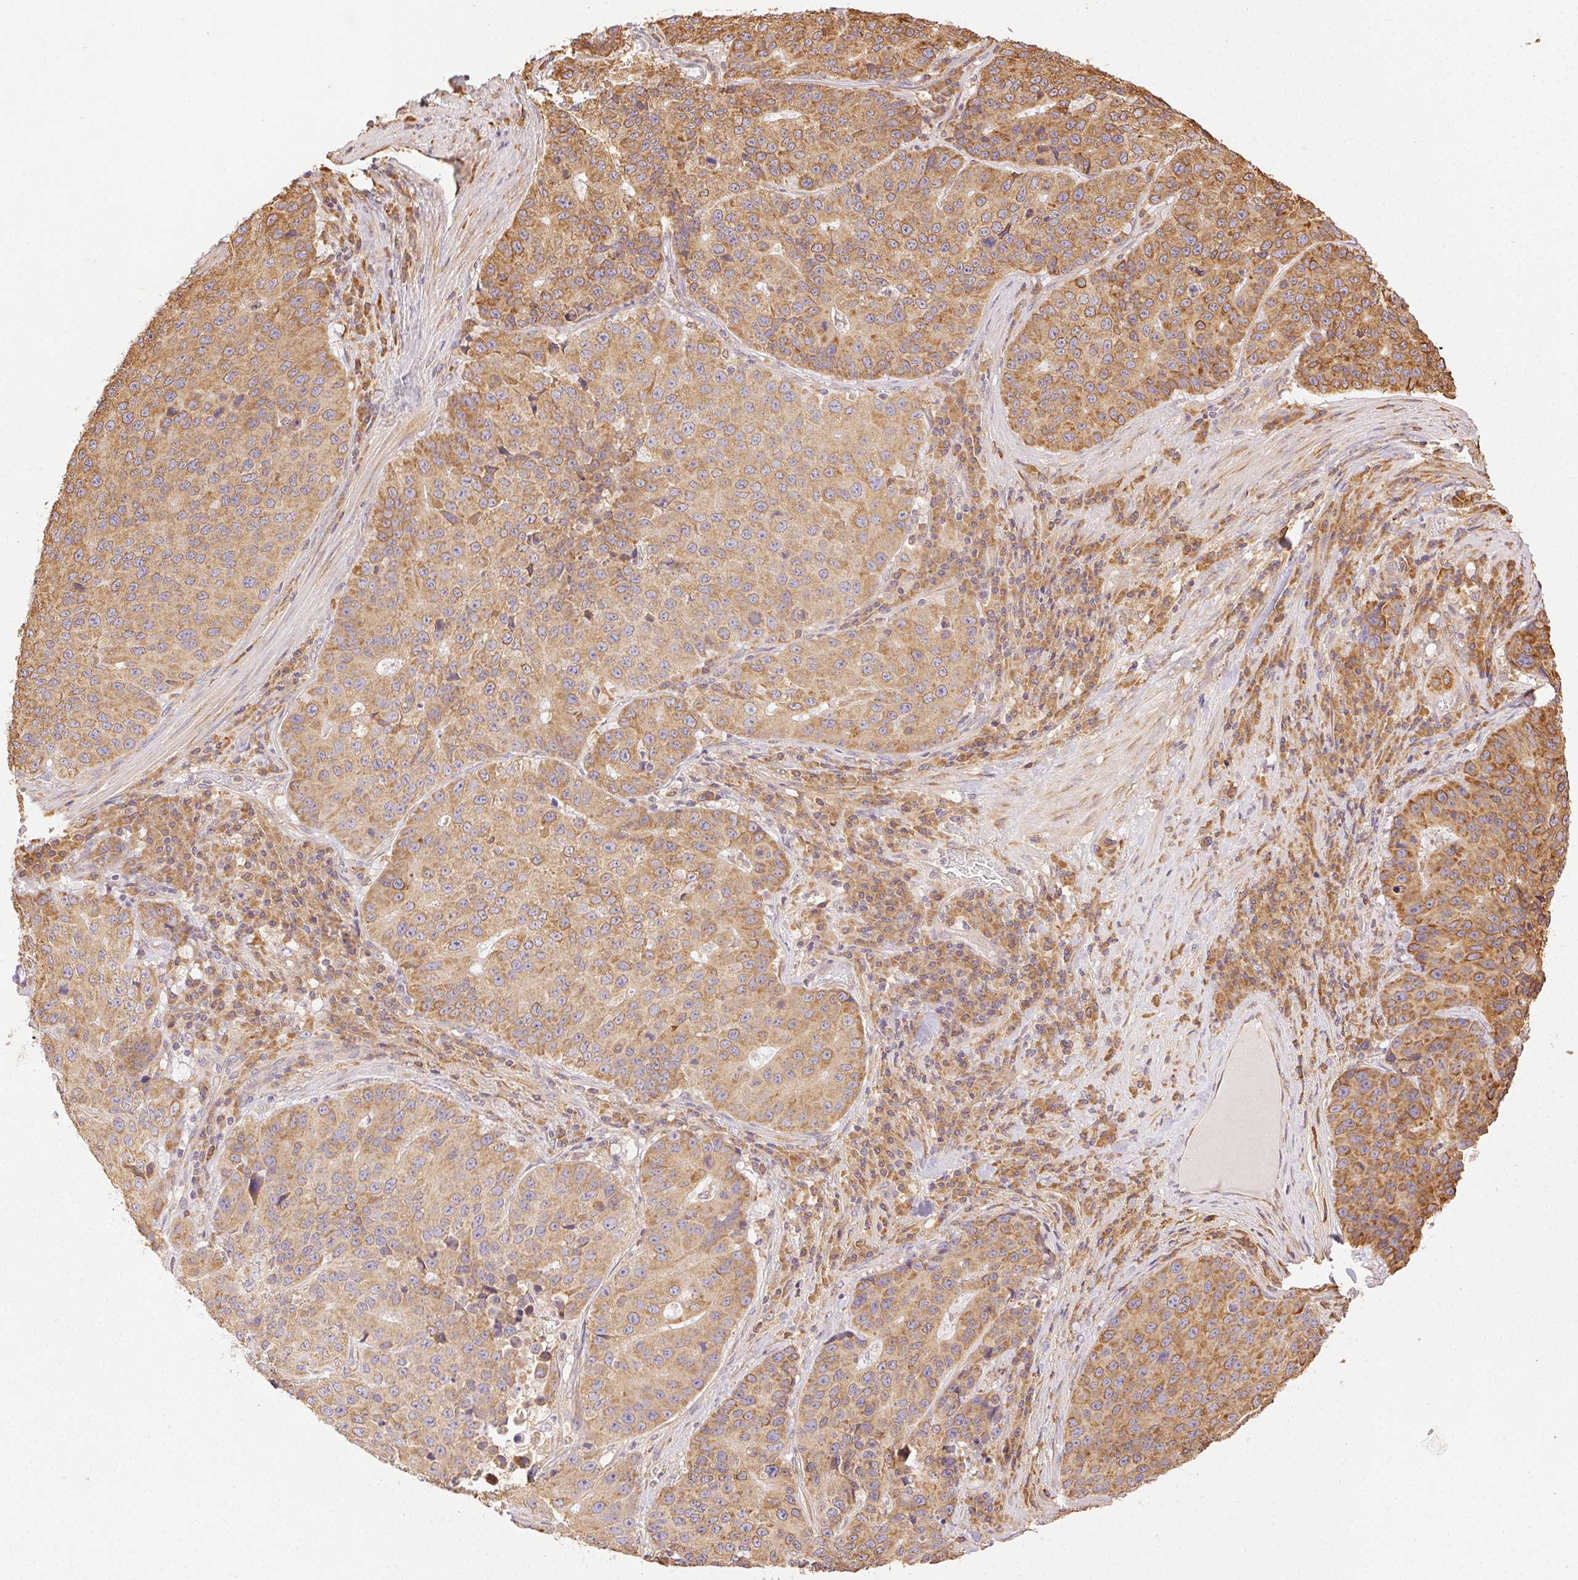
{"staining": {"intensity": "moderate", "quantity": ">75%", "location": "cytoplasmic/membranous"}, "tissue": "stomach cancer", "cell_type": "Tumor cells", "image_type": "cancer", "snomed": [{"axis": "morphology", "description": "Adenocarcinoma, NOS"}, {"axis": "topography", "description": "Stomach"}], "caption": "Immunohistochemistry (IHC) of stomach cancer reveals medium levels of moderate cytoplasmic/membranous staining in about >75% of tumor cells. (IHC, brightfield microscopy, high magnification).", "gene": "ENTREP1", "patient": {"sex": "male", "age": 71}}